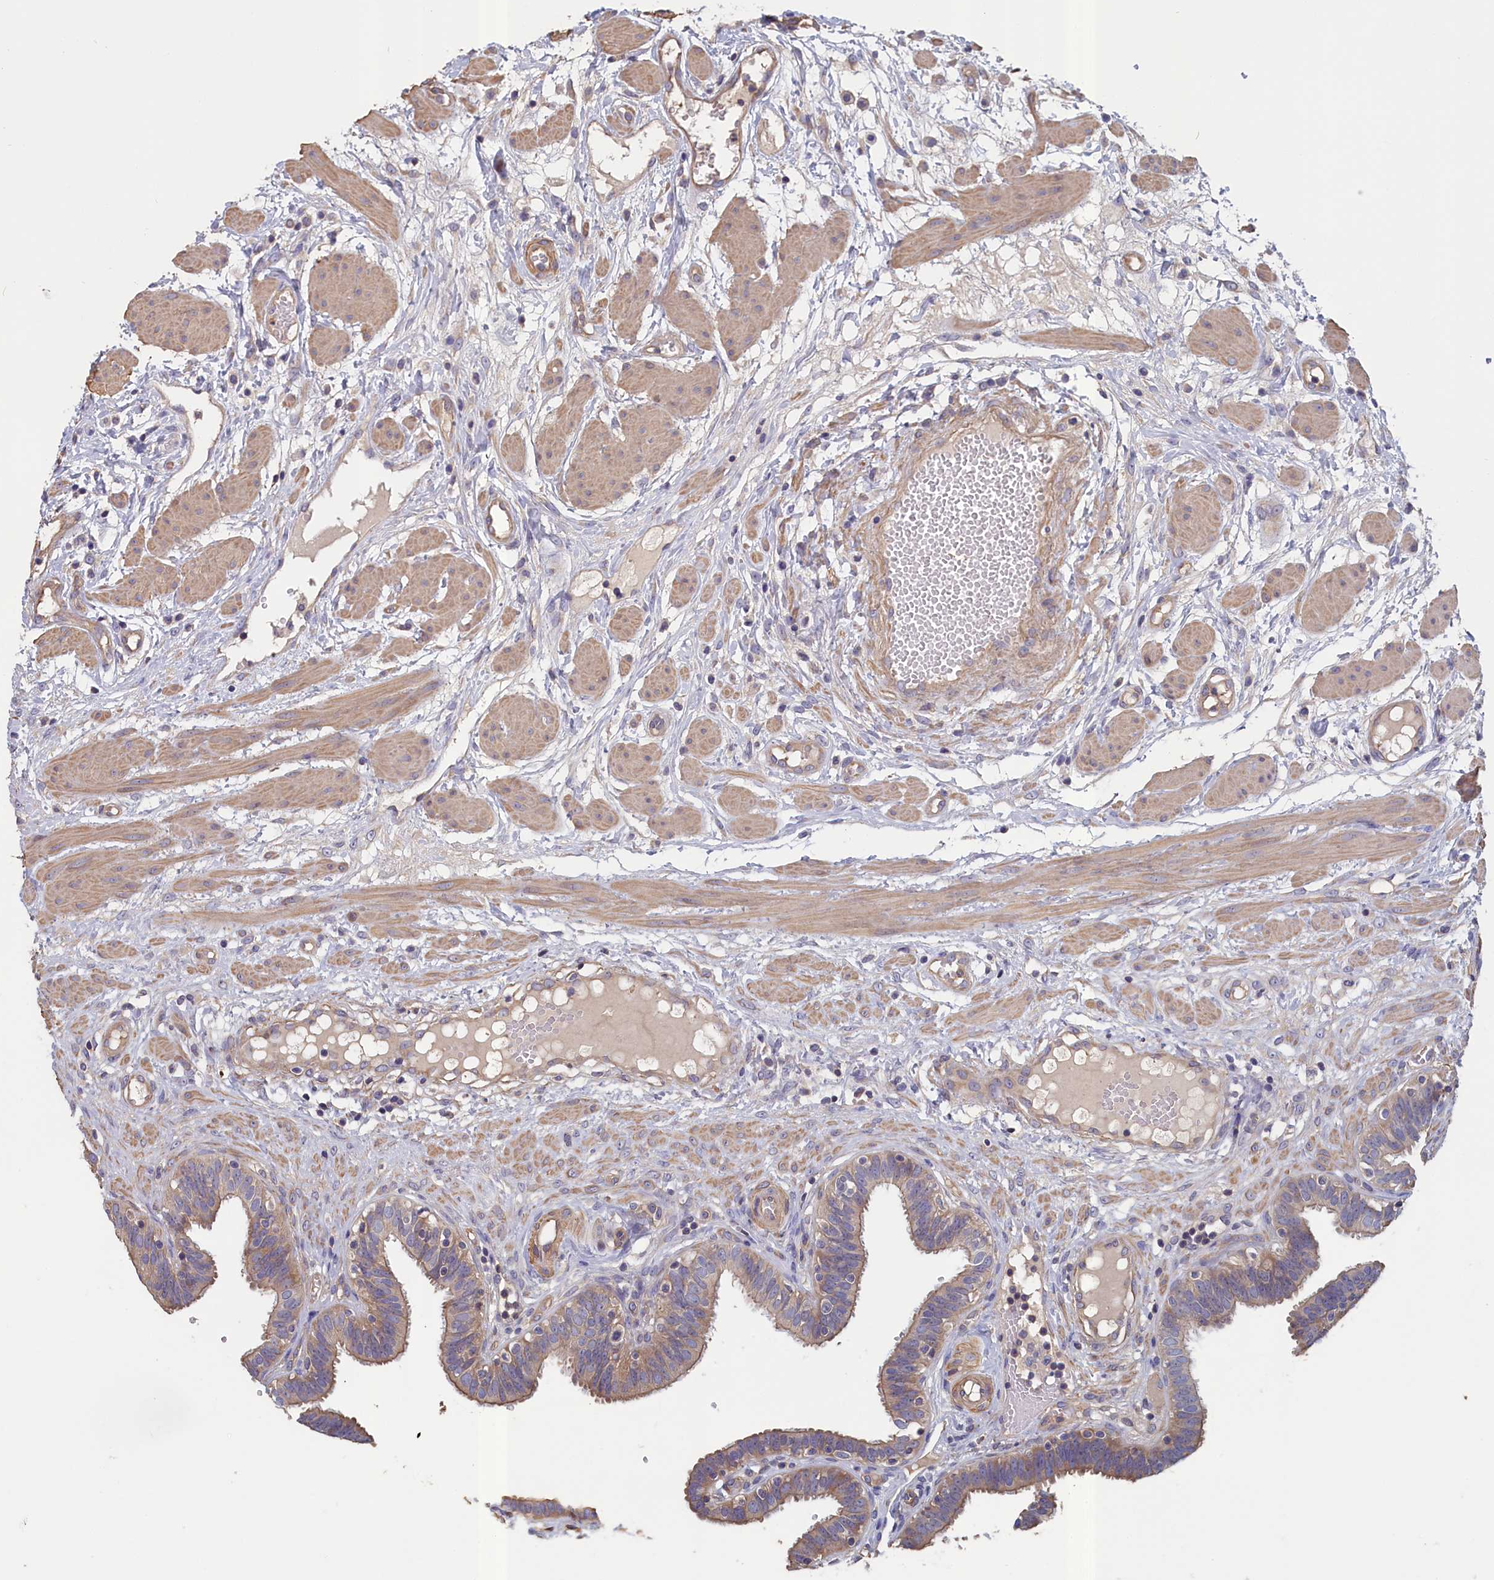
{"staining": {"intensity": "moderate", "quantity": "25%-75%", "location": "cytoplasmic/membranous"}, "tissue": "fallopian tube", "cell_type": "Glandular cells", "image_type": "normal", "snomed": [{"axis": "morphology", "description": "Normal tissue, NOS"}, {"axis": "topography", "description": "Fallopian tube"}, {"axis": "topography", "description": "Placenta"}], "caption": "Moderate cytoplasmic/membranous positivity is present in approximately 25%-75% of glandular cells in normal fallopian tube.", "gene": "ANKRD2", "patient": {"sex": "female", "age": 32}}